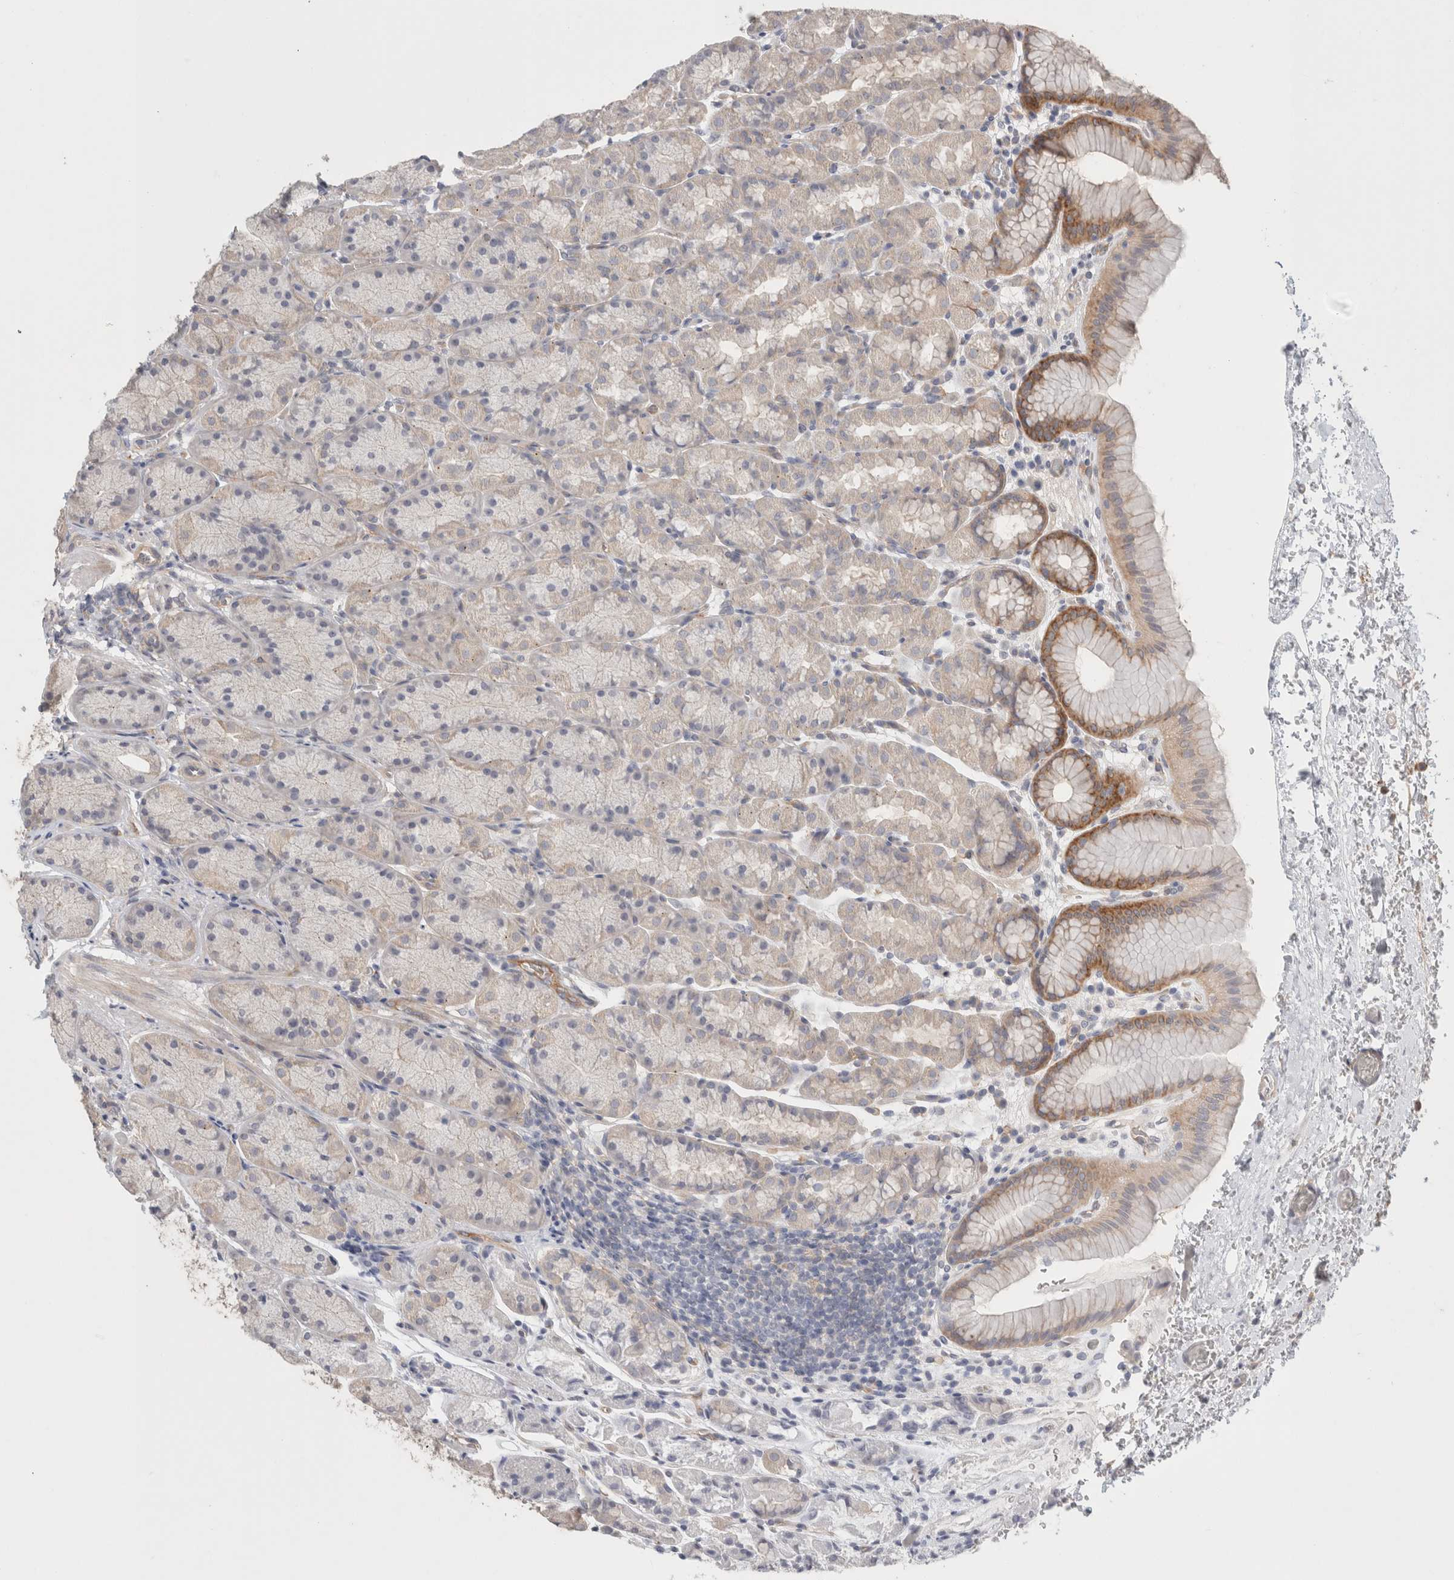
{"staining": {"intensity": "moderate", "quantity": "<25%", "location": "cytoplasmic/membranous"}, "tissue": "stomach", "cell_type": "Glandular cells", "image_type": "normal", "snomed": [{"axis": "morphology", "description": "Normal tissue, NOS"}, {"axis": "topography", "description": "Stomach"}], "caption": "High-magnification brightfield microscopy of unremarkable stomach stained with DAB (brown) and counterstained with hematoxylin (blue). glandular cells exhibit moderate cytoplasmic/membranous positivity is appreciated in approximately<25% of cells.", "gene": "RASAL2", "patient": {"sex": "male", "age": 42}}